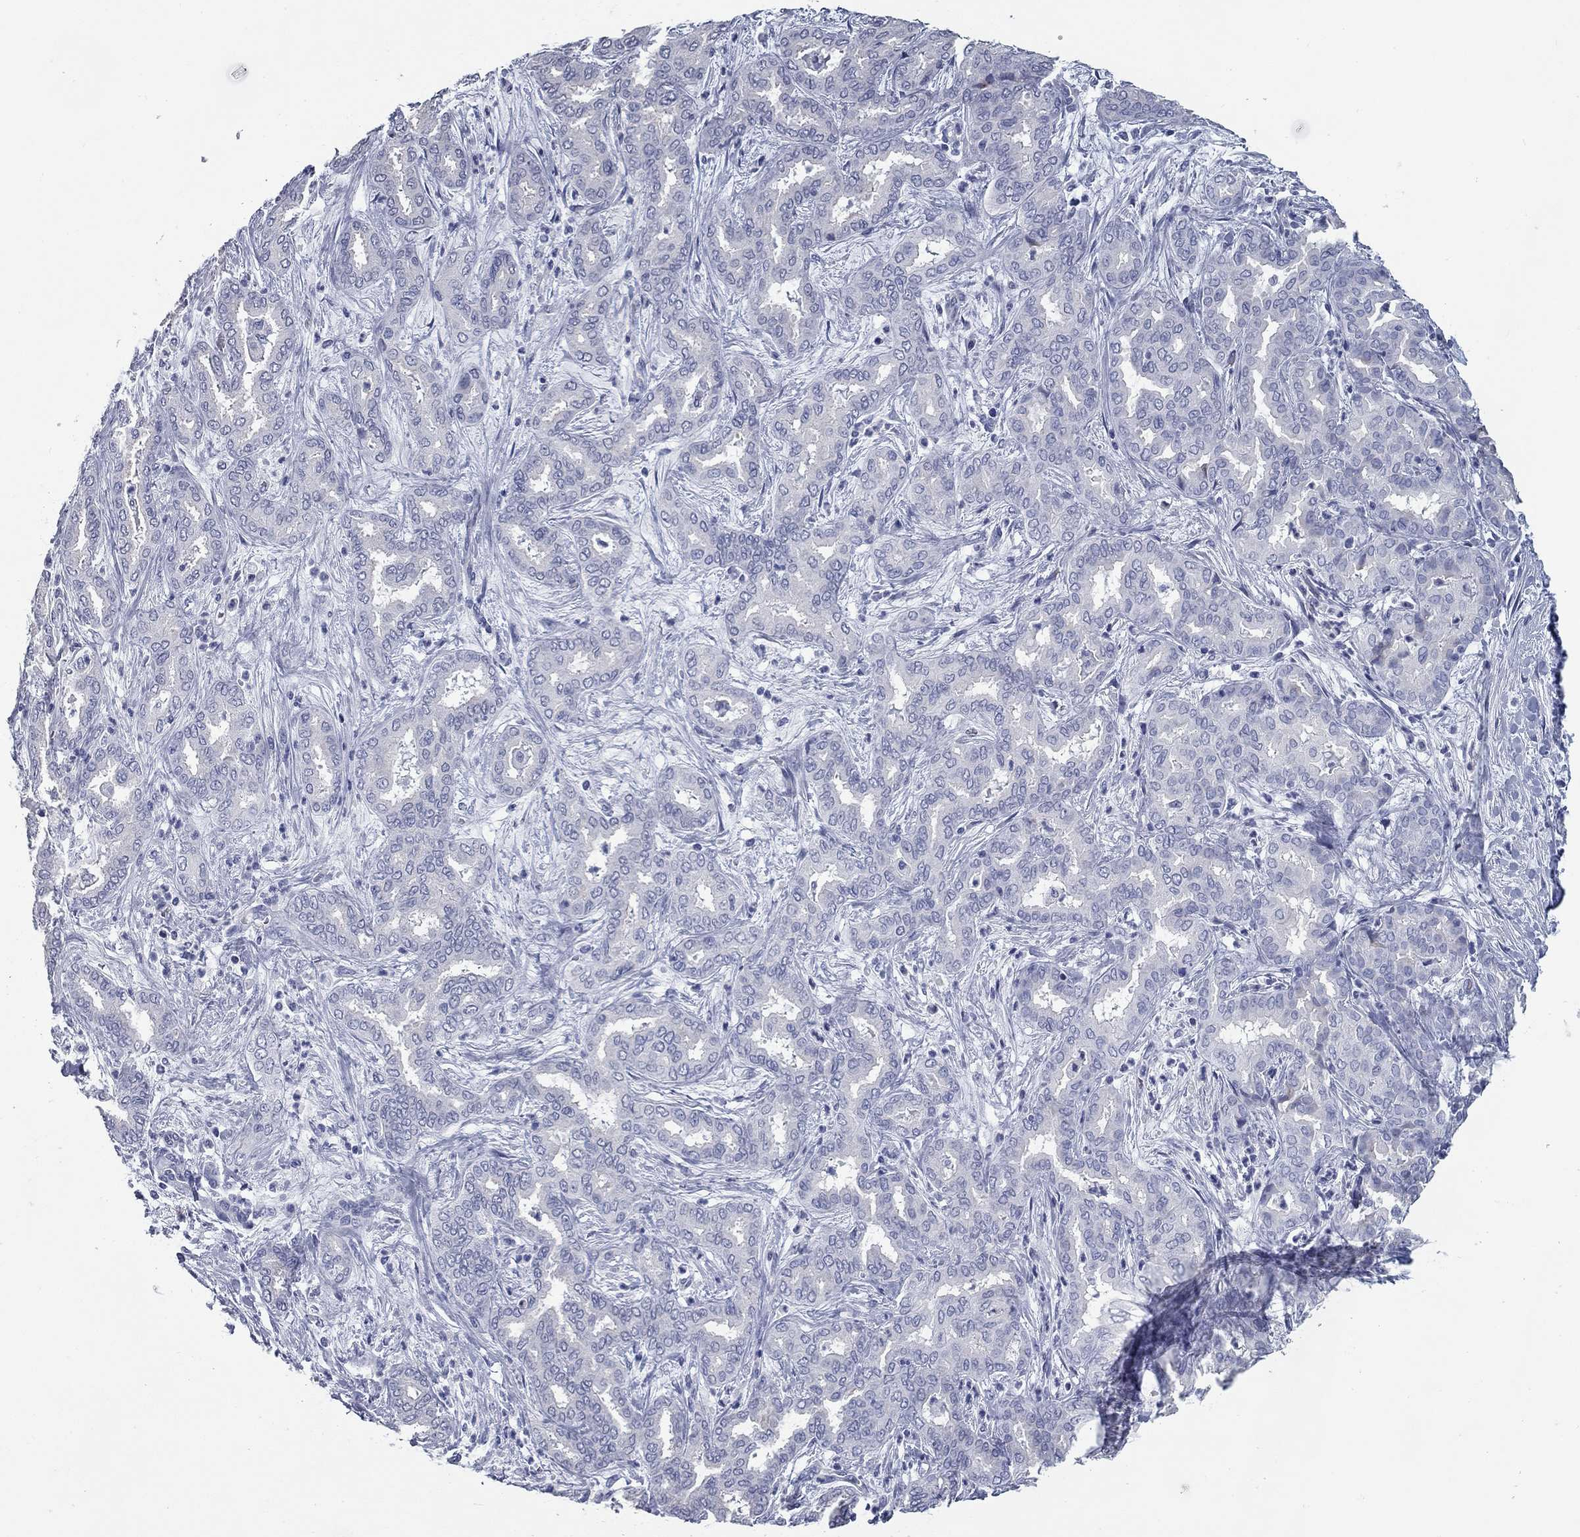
{"staining": {"intensity": "negative", "quantity": "none", "location": "none"}, "tissue": "liver cancer", "cell_type": "Tumor cells", "image_type": "cancer", "snomed": [{"axis": "morphology", "description": "Cholangiocarcinoma"}, {"axis": "topography", "description": "Liver"}], "caption": "A histopathology image of cholangiocarcinoma (liver) stained for a protein reveals no brown staining in tumor cells. The staining is performed using DAB (3,3'-diaminobenzidine) brown chromogen with nuclei counter-stained in using hematoxylin.", "gene": "TAC1", "patient": {"sex": "female", "age": 64}}